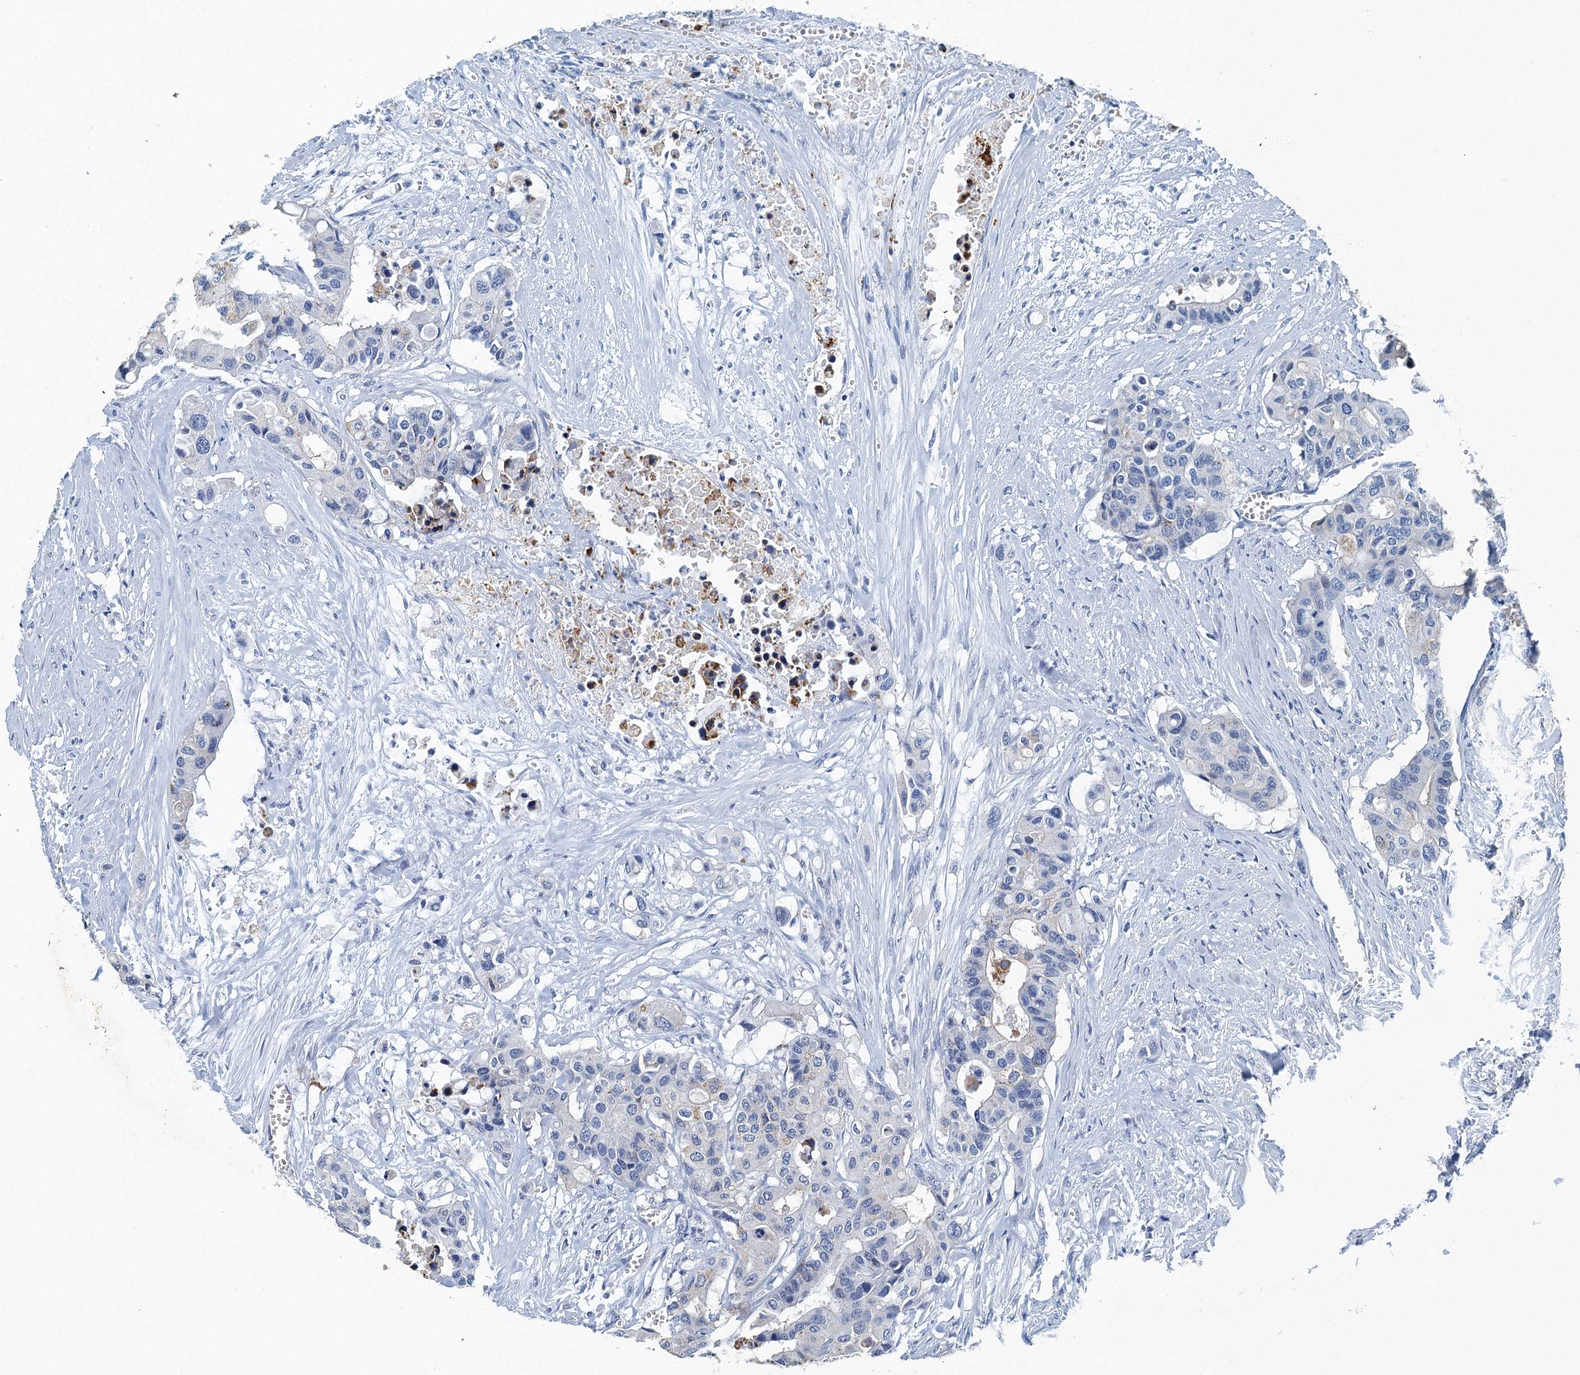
{"staining": {"intensity": "moderate", "quantity": "<25%", "location": "cytoplasmic/membranous"}, "tissue": "colorectal cancer", "cell_type": "Tumor cells", "image_type": "cancer", "snomed": [{"axis": "morphology", "description": "Adenocarcinoma, NOS"}, {"axis": "topography", "description": "Colon"}], "caption": "Immunohistochemical staining of colorectal cancer (adenocarcinoma) demonstrates low levels of moderate cytoplasmic/membranous protein positivity in approximately <25% of tumor cells.", "gene": "GADL1", "patient": {"sex": "male", "age": 77}}